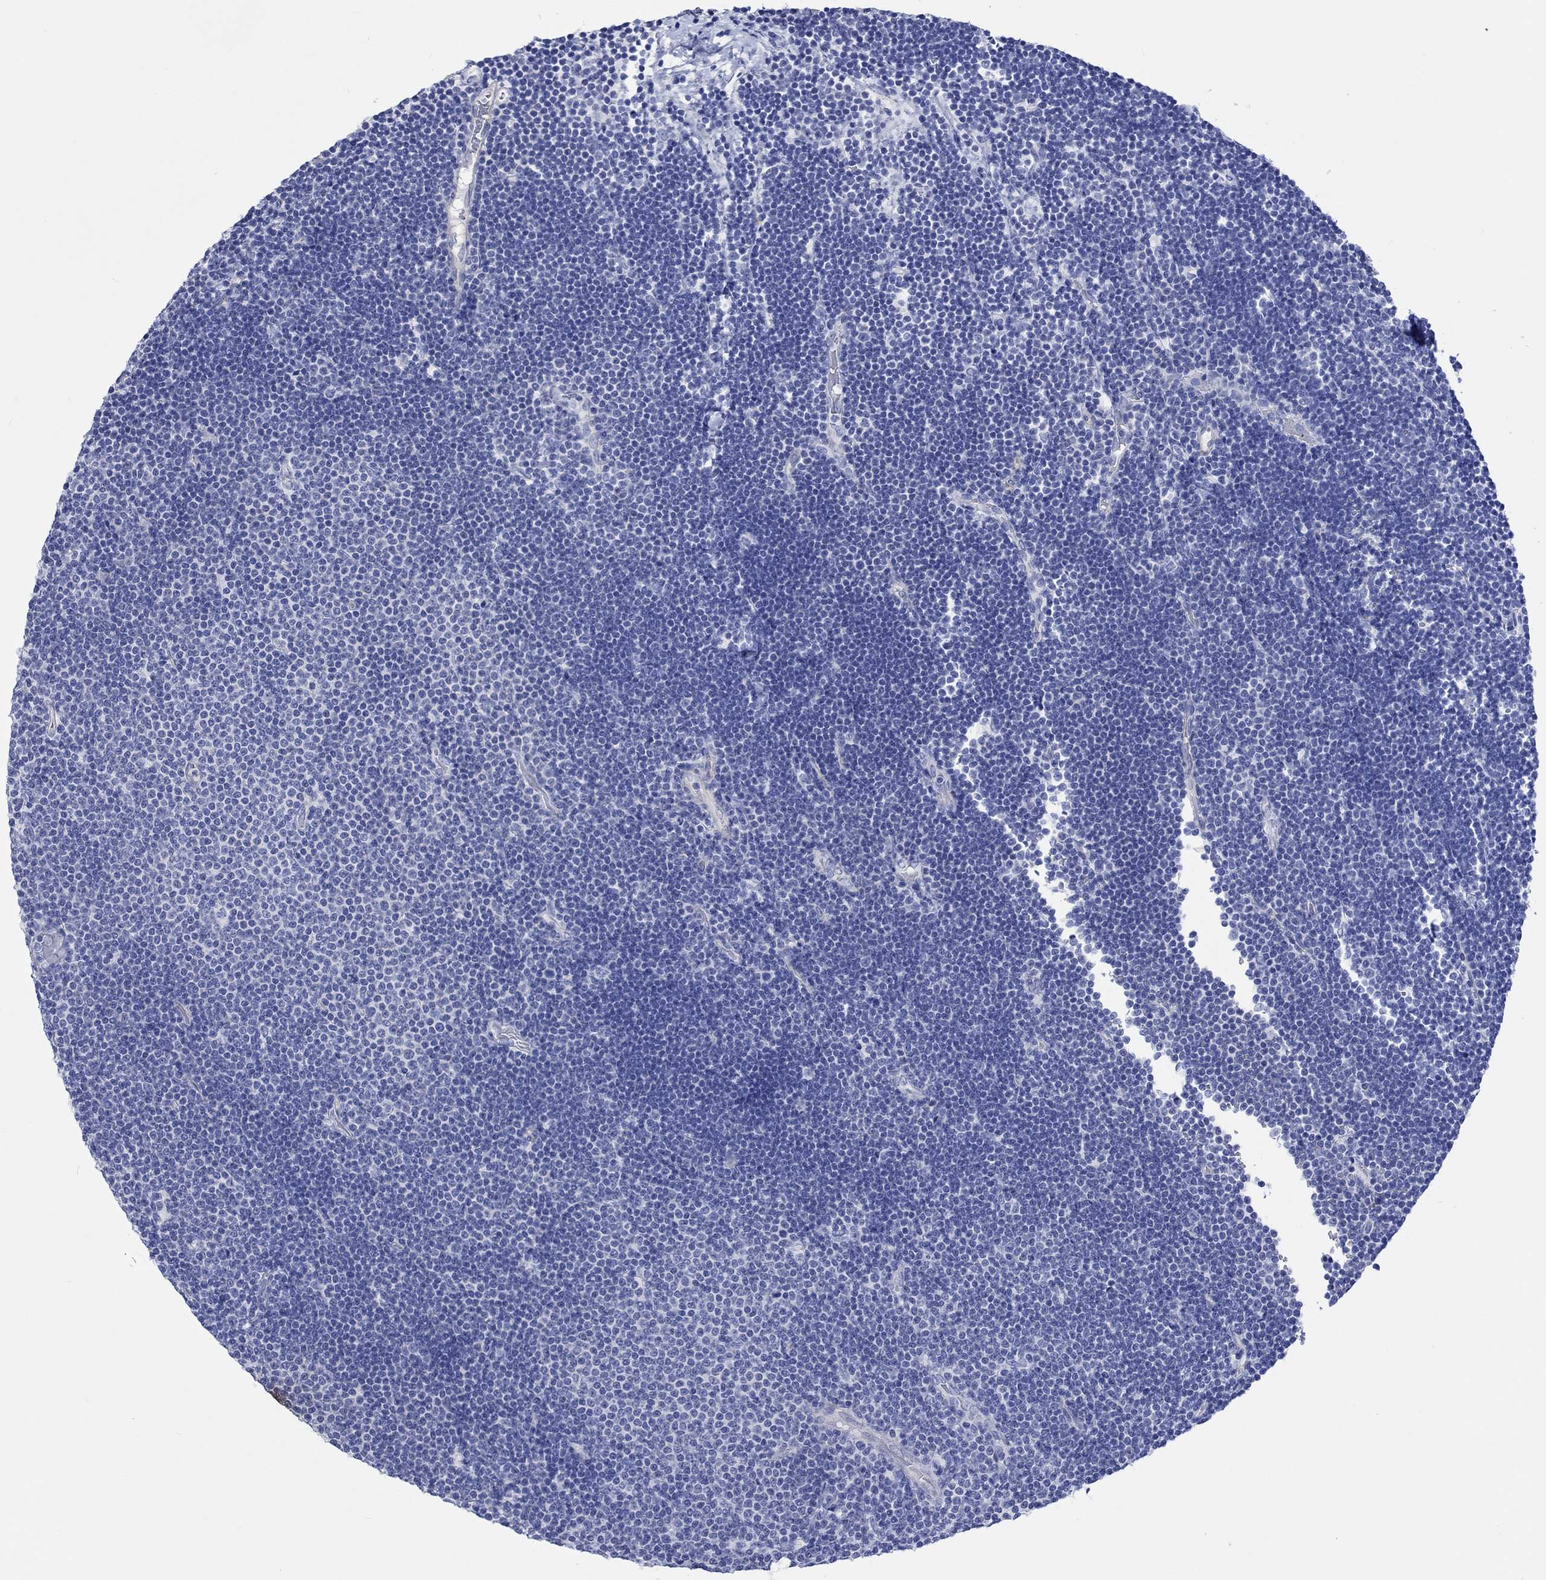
{"staining": {"intensity": "negative", "quantity": "none", "location": "none"}, "tissue": "lymphoma", "cell_type": "Tumor cells", "image_type": "cancer", "snomed": [{"axis": "morphology", "description": "Malignant lymphoma, non-Hodgkin's type, Low grade"}, {"axis": "topography", "description": "Brain"}], "caption": "High power microscopy histopathology image of an immunohistochemistry (IHC) micrograph of lymphoma, revealing no significant staining in tumor cells.", "gene": "CPLX2", "patient": {"sex": "female", "age": 66}}